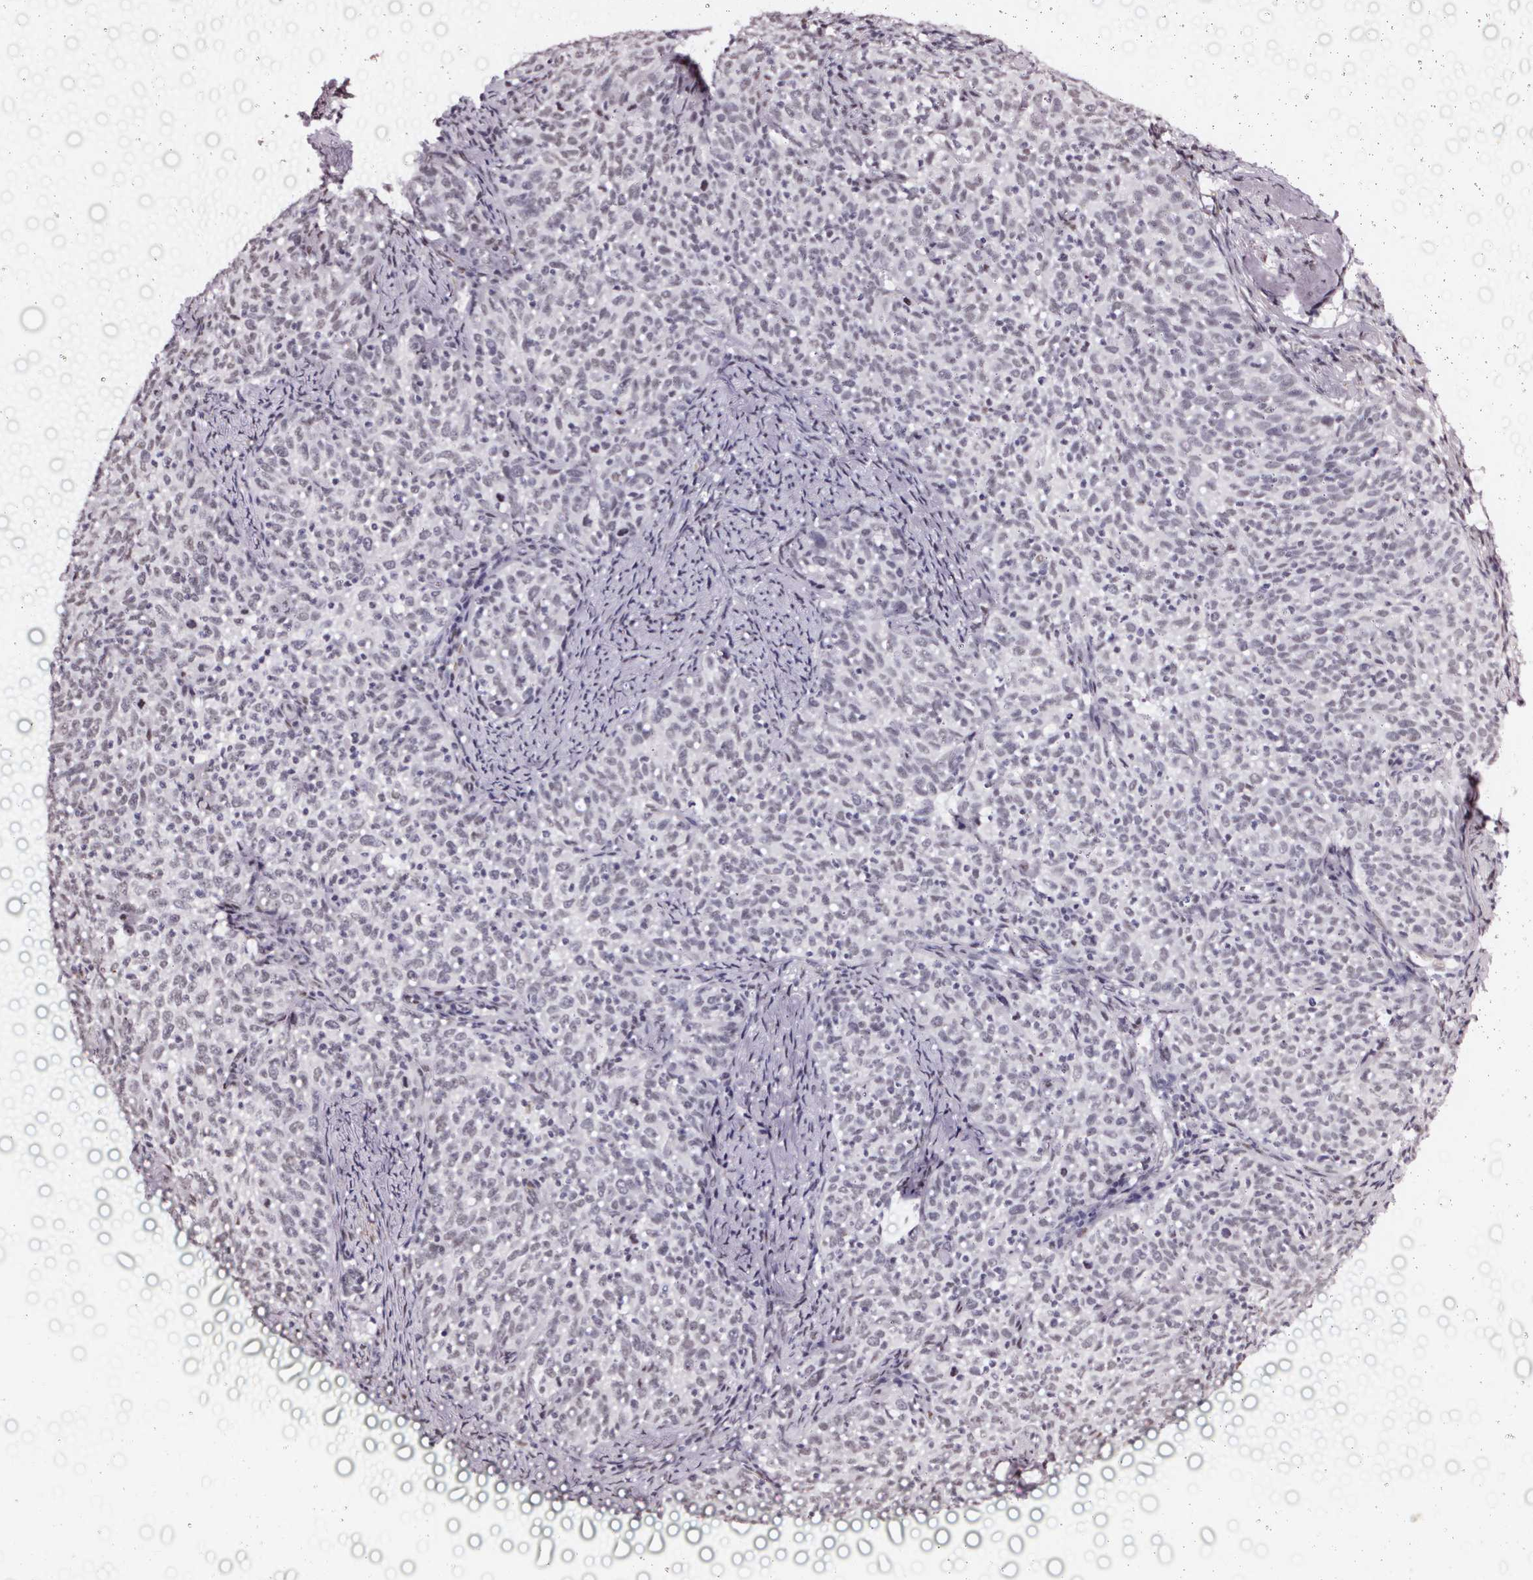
{"staining": {"intensity": "negative", "quantity": "none", "location": "none"}, "tissue": "cervical cancer", "cell_type": "Tumor cells", "image_type": "cancer", "snomed": [{"axis": "morphology", "description": "Squamous cell carcinoma, NOS"}, {"axis": "topography", "description": "Cervix"}], "caption": "Immunohistochemistry of human cervical squamous cell carcinoma demonstrates no positivity in tumor cells.", "gene": "GP6", "patient": {"sex": "female", "age": 62}}